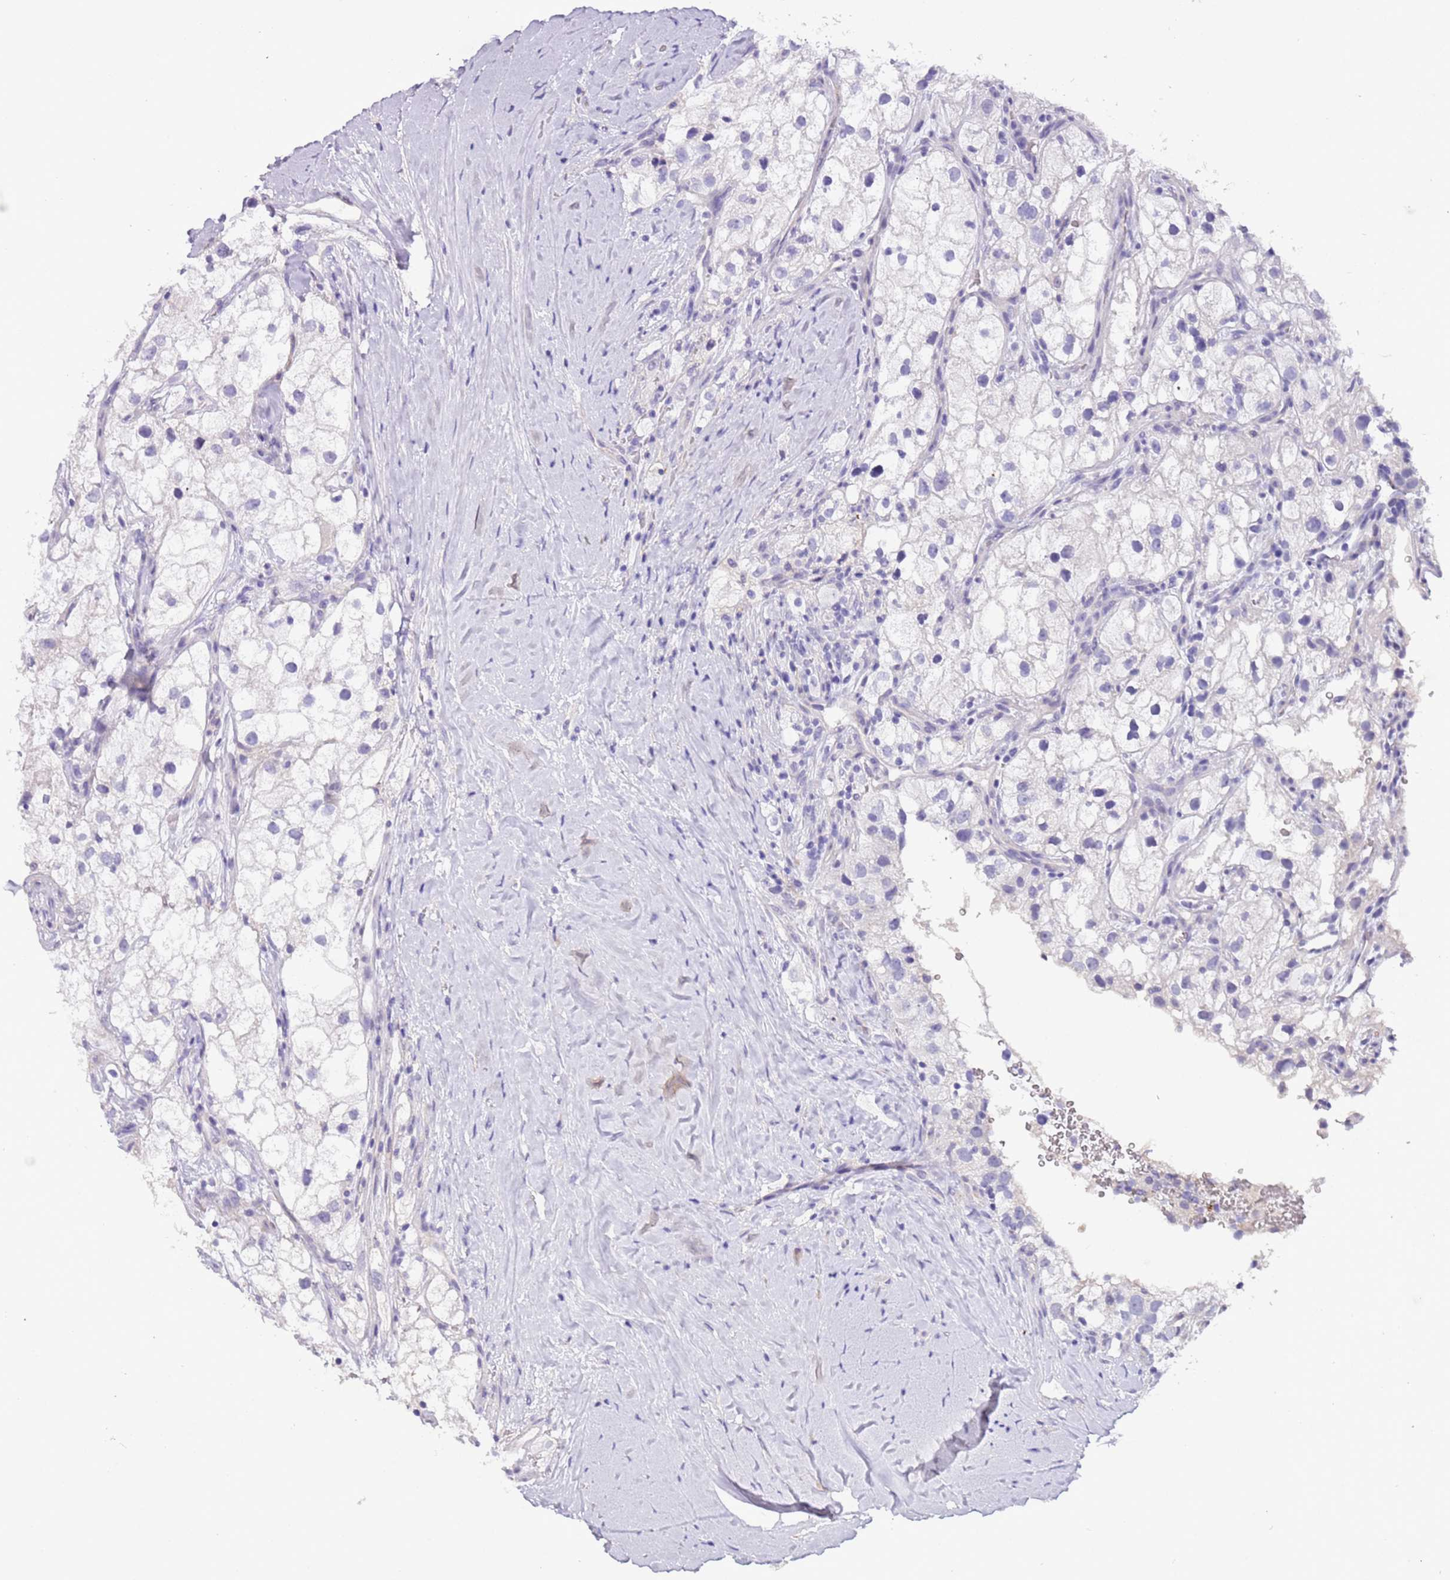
{"staining": {"intensity": "negative", "quantity": "none", "location": "none"}, "tissue": "renal cancer", "cell_type": "Tumor cells", "image_type": "cancer", "snomed": [{"axis": "morphology", "description": "Adenocarcinoma, NOS"}, {"axis": "topography", "description": "Kidney"}], "caption": "Immunohistochemistry (IHC) photomicrograph of human adenocarcinoma (renal) stained for a protein (brown), which exhibits no expression in tumor cells.", "gene": "PCGF2", "patient": {"sex": "male", "age": 59}}